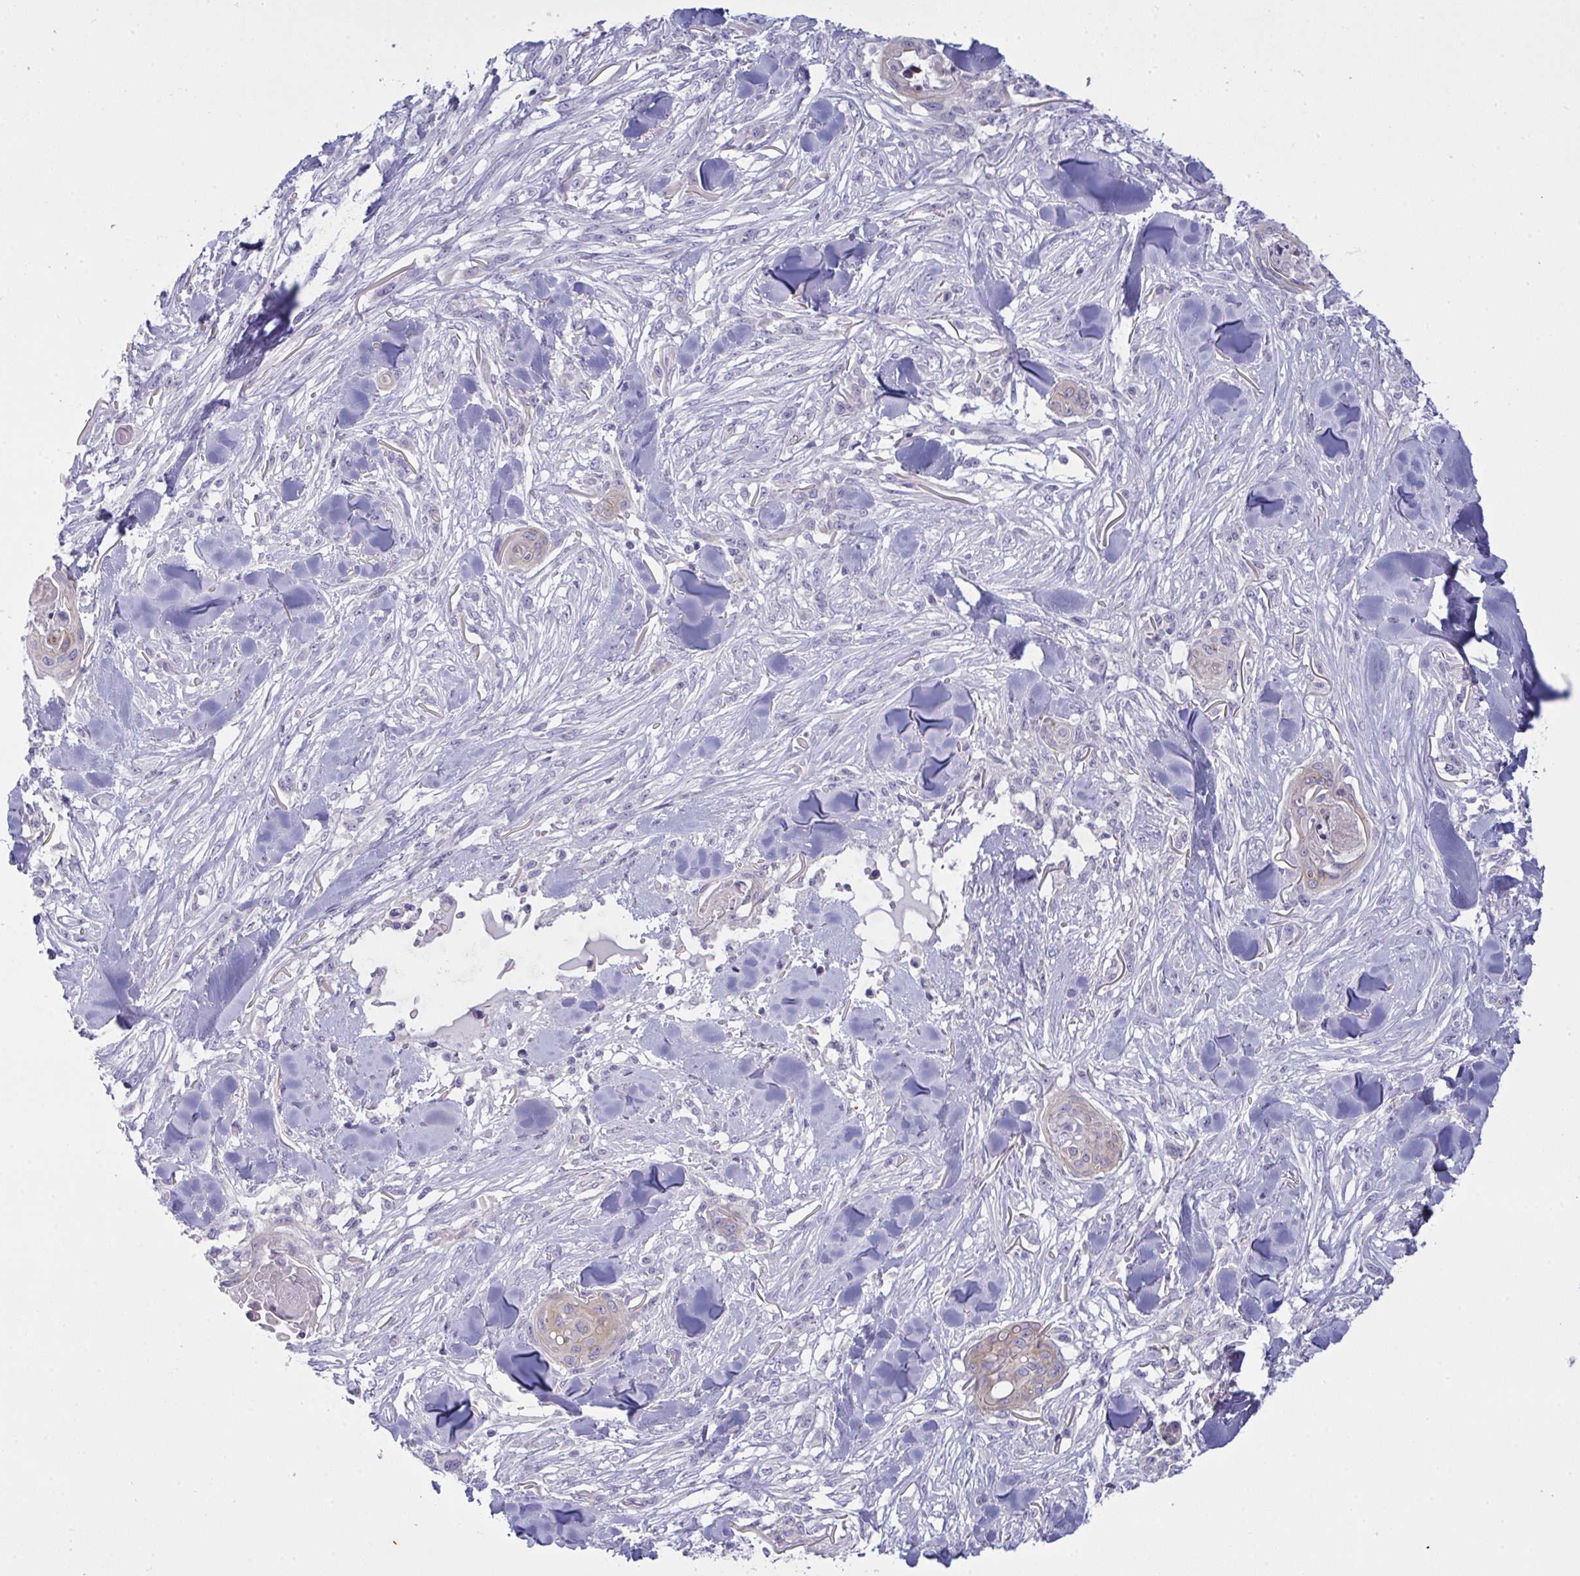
{"staining": {"intensity": "weak", "quantity": "<25%", "location": "cytoplasmic/membranous"}, "tissue": "skin cancer", "cell_type": "Tumor cells", "image_type": "cancer", "snomed": [{"axis": "morphology", "description": "Squamous cell carcinoma, NOS"}, {"axis": "topography", "description": "Skin"}], "caption": "Immunohistochemistry (IHC) histopathology image of skin cancer stained for a protein (brown), which shows no staining in tumor cells. (Stains: DAB (3,3'-diaminobenzidine) immunohistochemistry (IHC) with hematoxylin counter stain, Microscopy: brightfield microscopy at high magnification).", "gene": "TENT5D", "patient": {"sex": "female", "age": 59}}